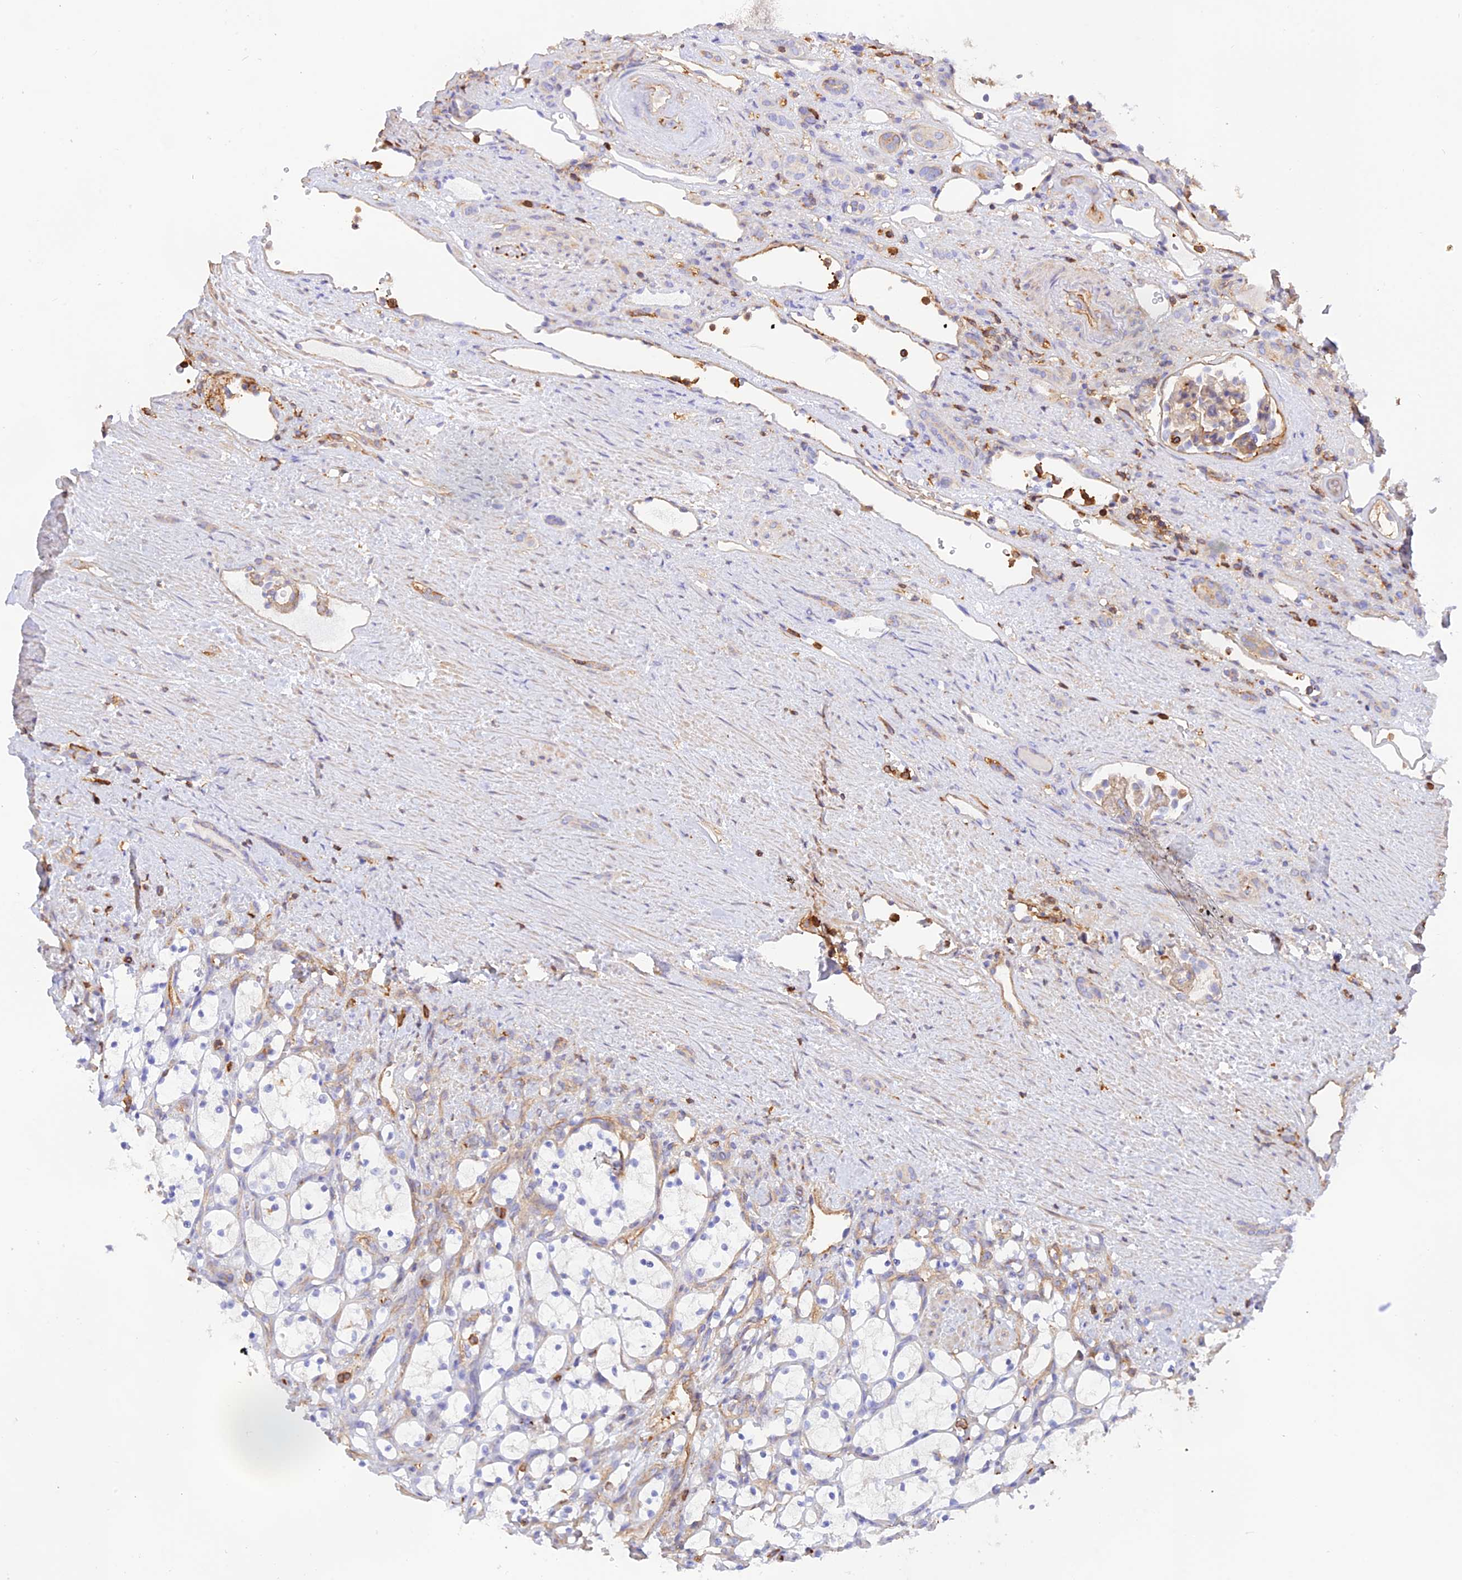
{"staining": {"intensity": "negative", "quantity": "none", "location": "none"}, "tissue": "renal cancer", "cell_type": "Tumor cells", "image_type": "cancer", "snomed": [{"axis": "morphology", "description": "Adenocarcinoma, NOS"}, {"axis": "topography", "description": "Kidney"}], "caption": "Immunohistochemistry (IHC) image of neoplastic tissue: renal cancer (adenocarcinoma) stained with DAB (3,3'-diaminobenzidine) displays no significant protein staining in tumor cells.", "gene": "DENND1C", "patient": {"sex": "female", "age": 69}}